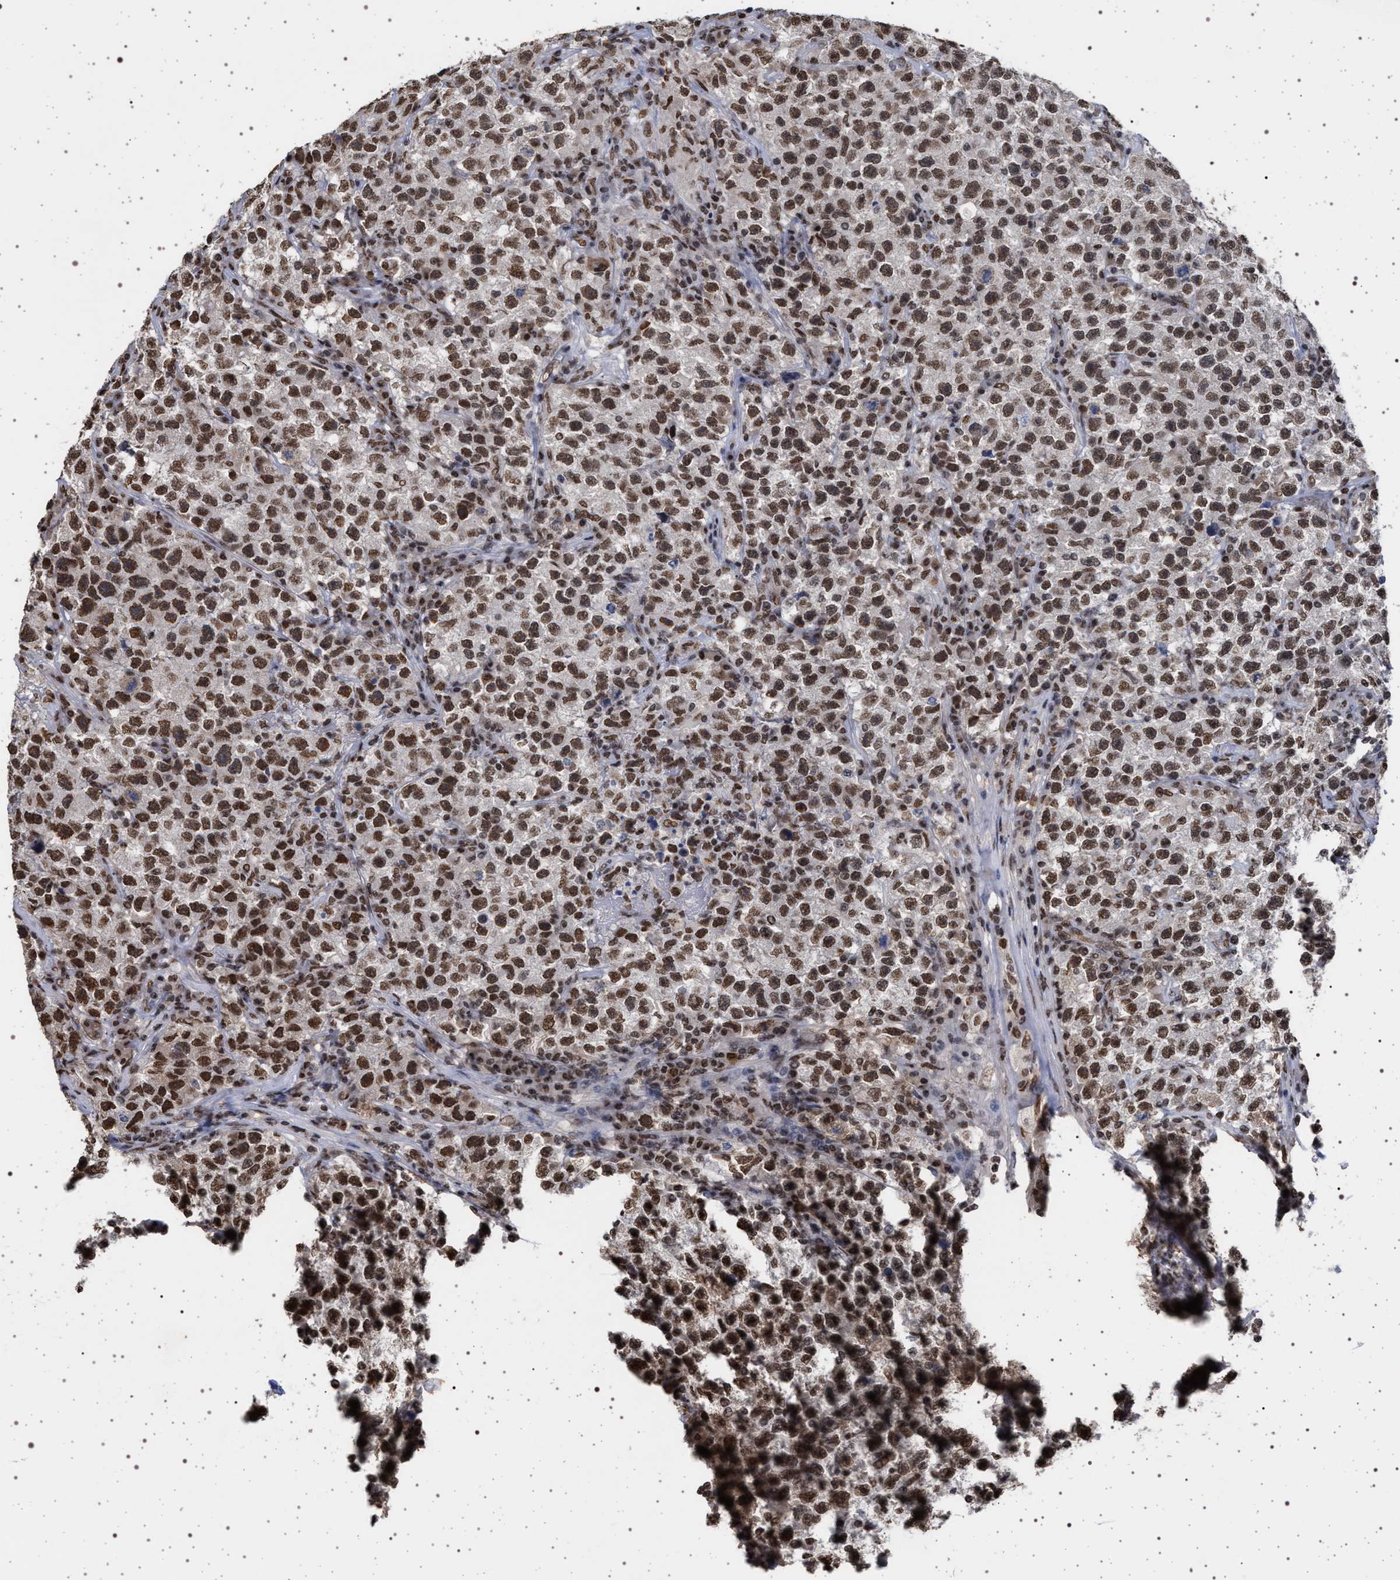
{"staining": {"intensity": "moderate", "quantity": ">75%", "location": "nuclear"}, "tissue": "testis cancer", "cell_type": "Tumor cells", "image_type": "cancer", "snomed": [{"axis": "morphology", "description": "Seminoma, NOS"}, {"axis": "topography", "description": "Testis"}], "caption": "This image demonstrates immunohistochemistry (IHC) staining of testis cancer, with medium moderate nuclear positivity in approximately >75% of tumor cells.", "gene": "PHF12", "patient": {"sex": "male", "age": 22}}